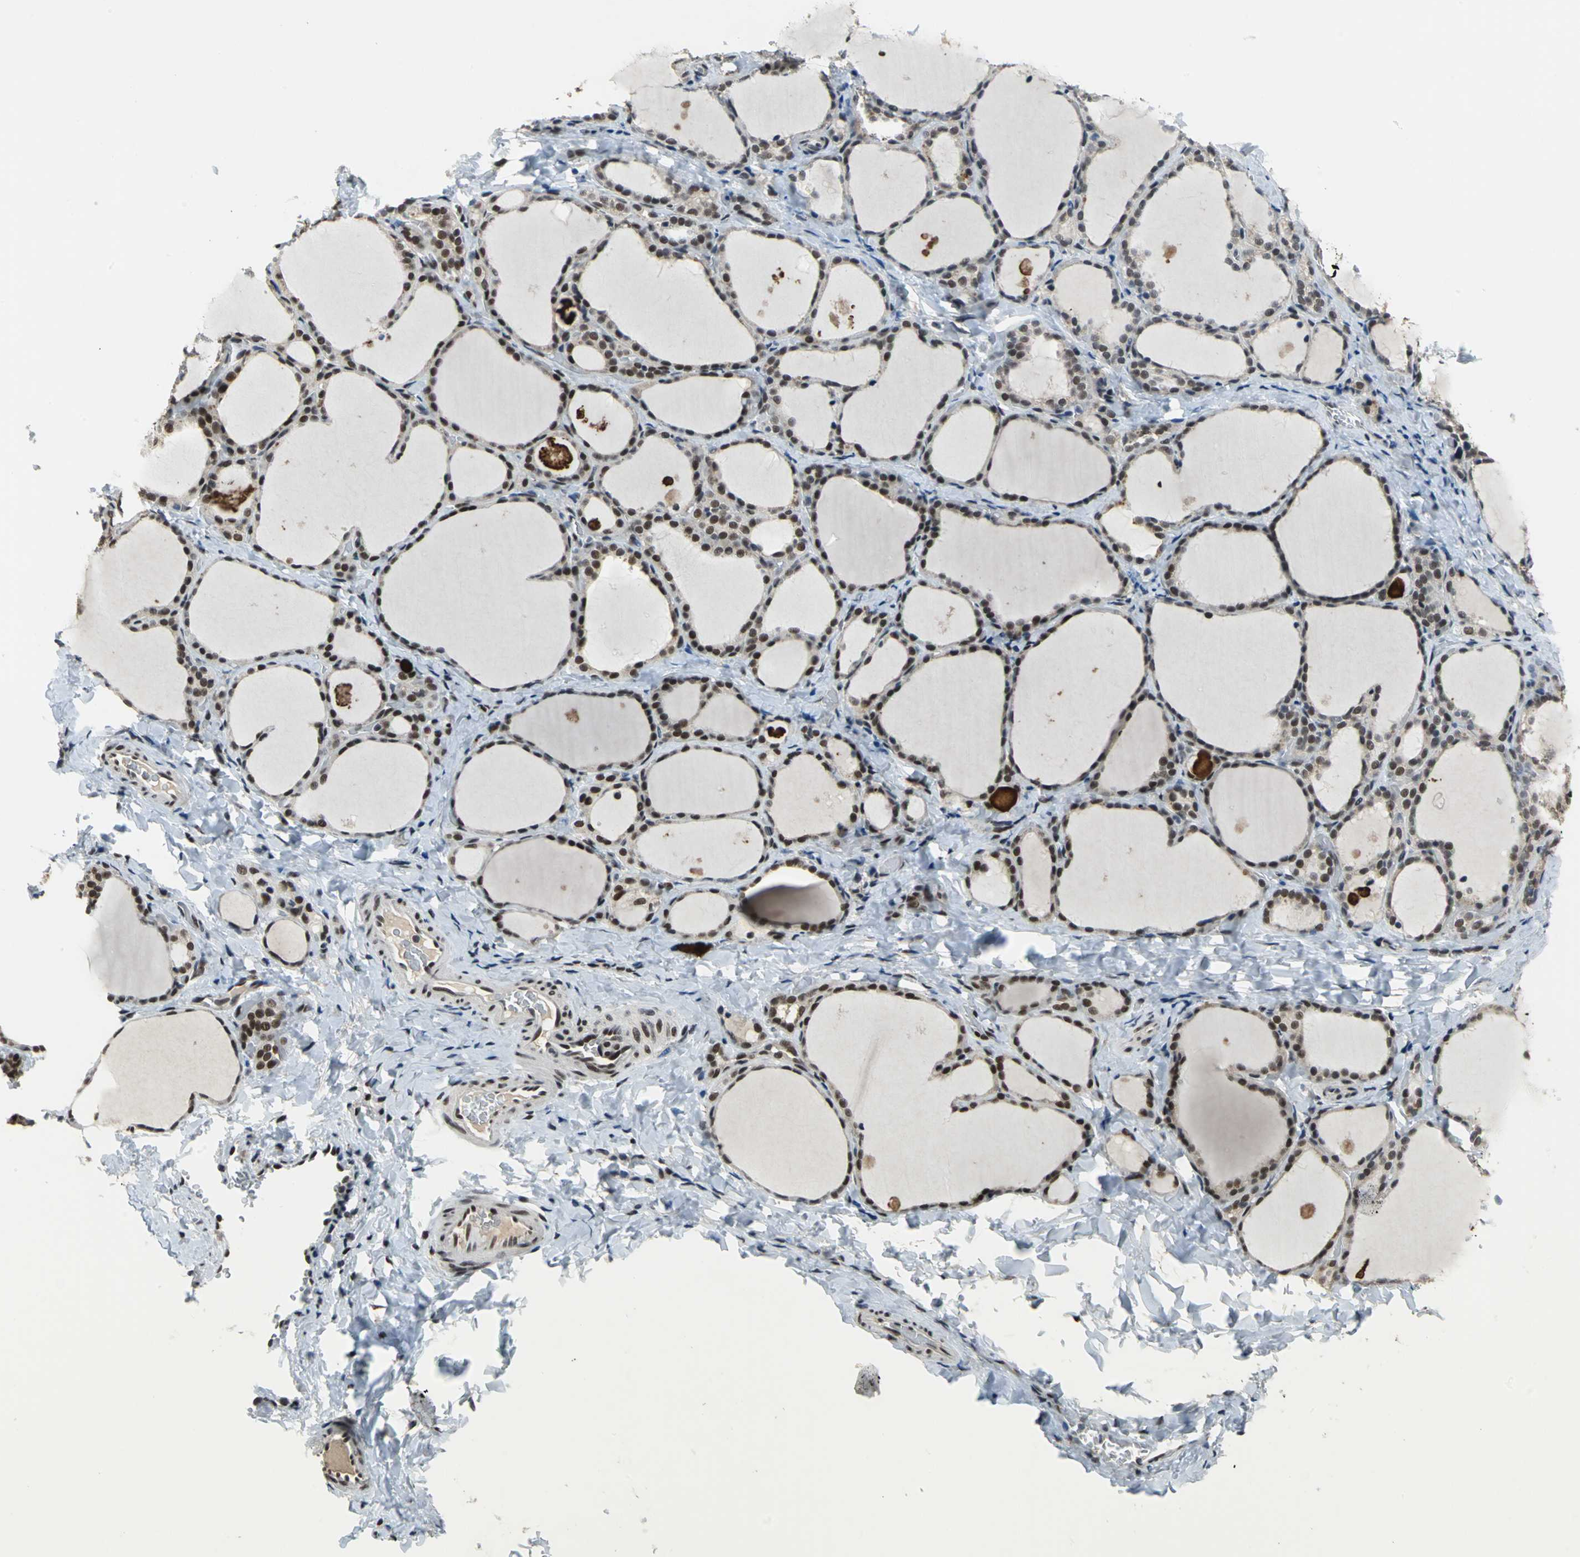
{"staining": {"intensity": "moderate", "quantity": ">75%", "location": "nuclear"}, "tissue": "thyroid gland", "cell_type": "Glandular cells", "image_type": "normal", "snomed": [{"axis": "morphology", "description": "Normal tissue, NOS"}, {"axis": "morphology", "description": "Papillary adenocarcinoma, NOS"}, {"axis": "topography", "description": "Thyroid gland"}], "caption": "Glandular cells demonstrate medium levels of moderate nuclear staining in approximately >75% of cells in unremarkable human thyroid gland.", "gene": "ELF2", "patient": {"sex": "female", "age": 30}}